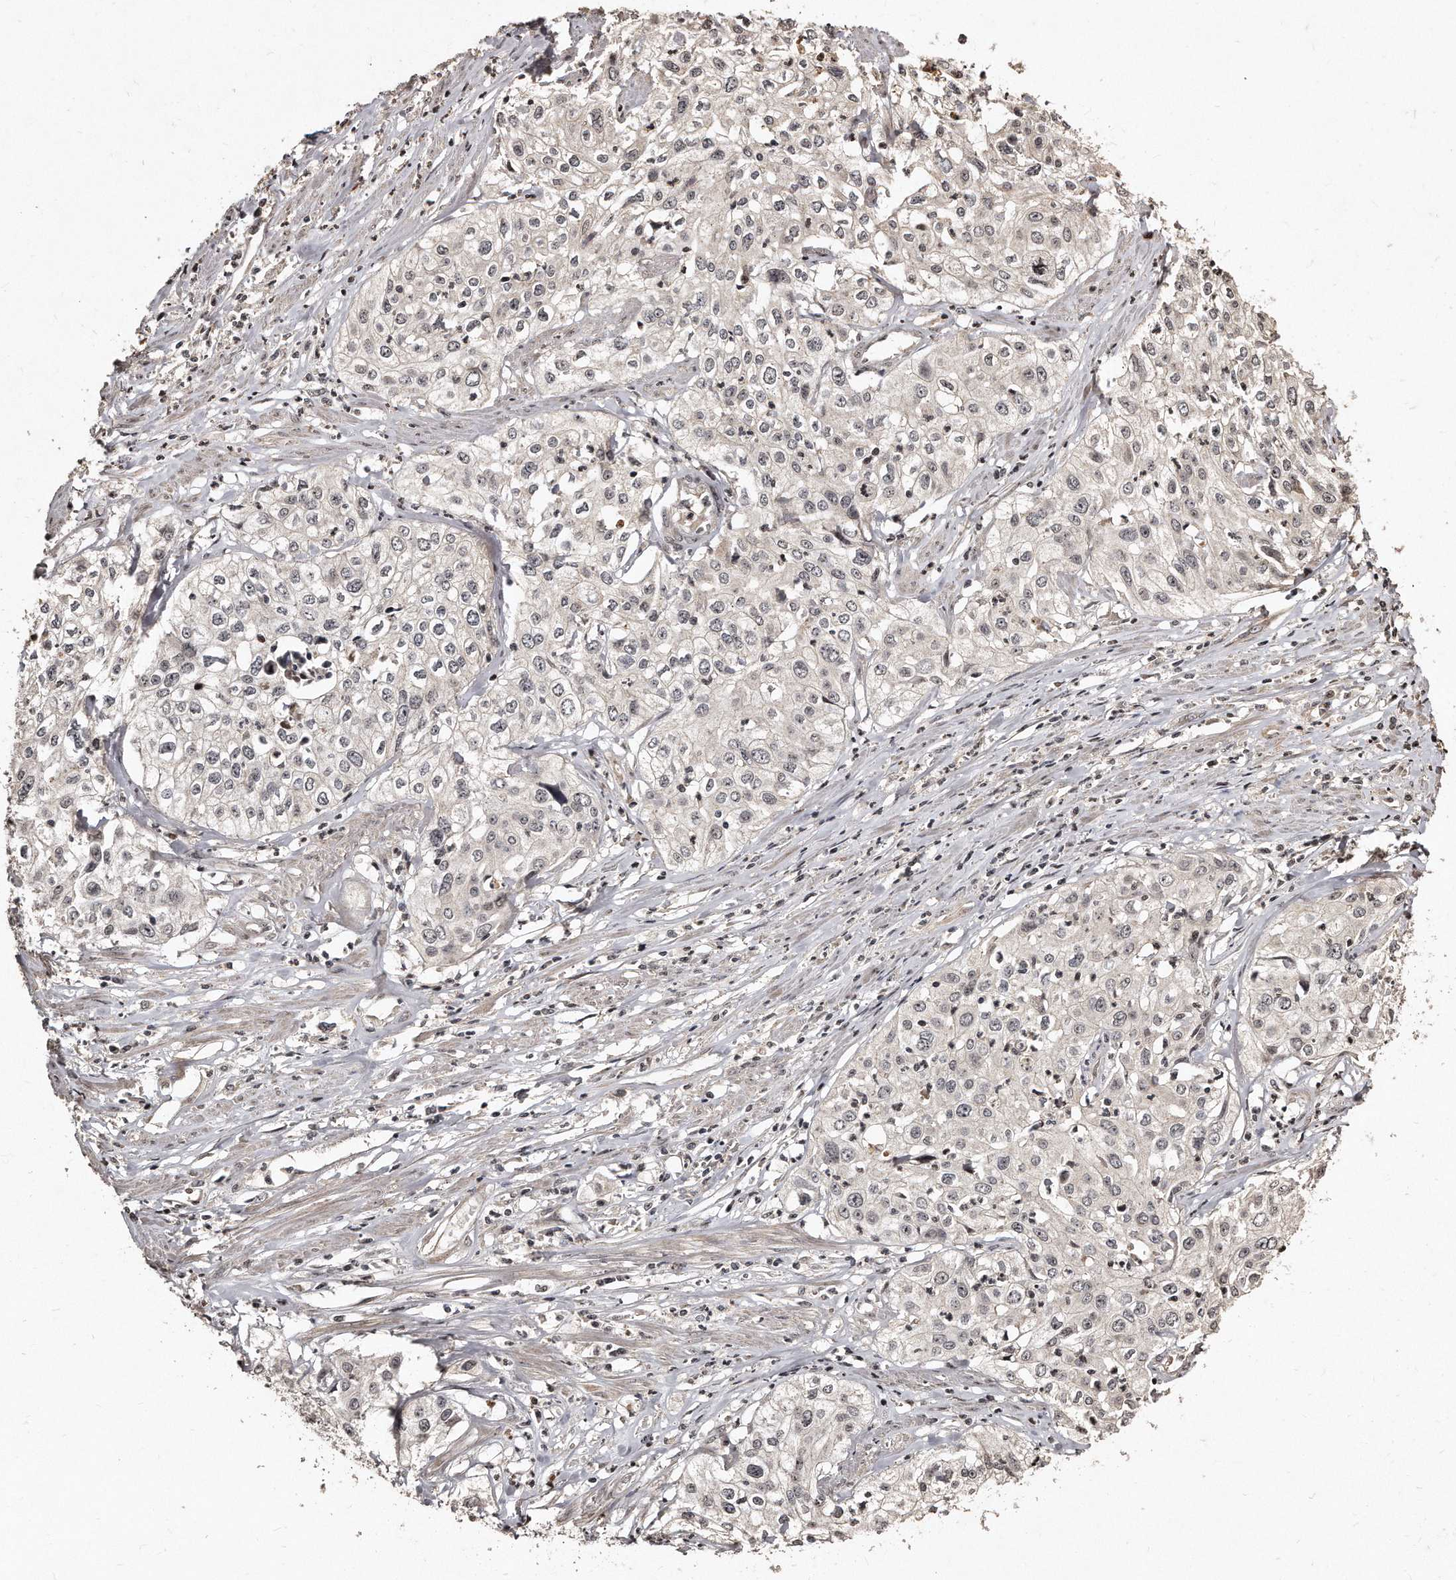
{"staining": {"intensity": "negative", "quantity": "none", "location": "none"}, "tissue": "cervical cancer", "cell_type": "Tumor cells", "image_type": "cancer", "snomed": [{"axis": "morphology", "description": "Squamous cell carcinoma, NOS"}, {"axis": "topography", "description": "Cervix"}], "caption": "An image of human cervical squamous cell carcinoma is negative for staining in tumor cells.", "gene": "TSHR", "patient": {"sex": "female", "age": 31}}